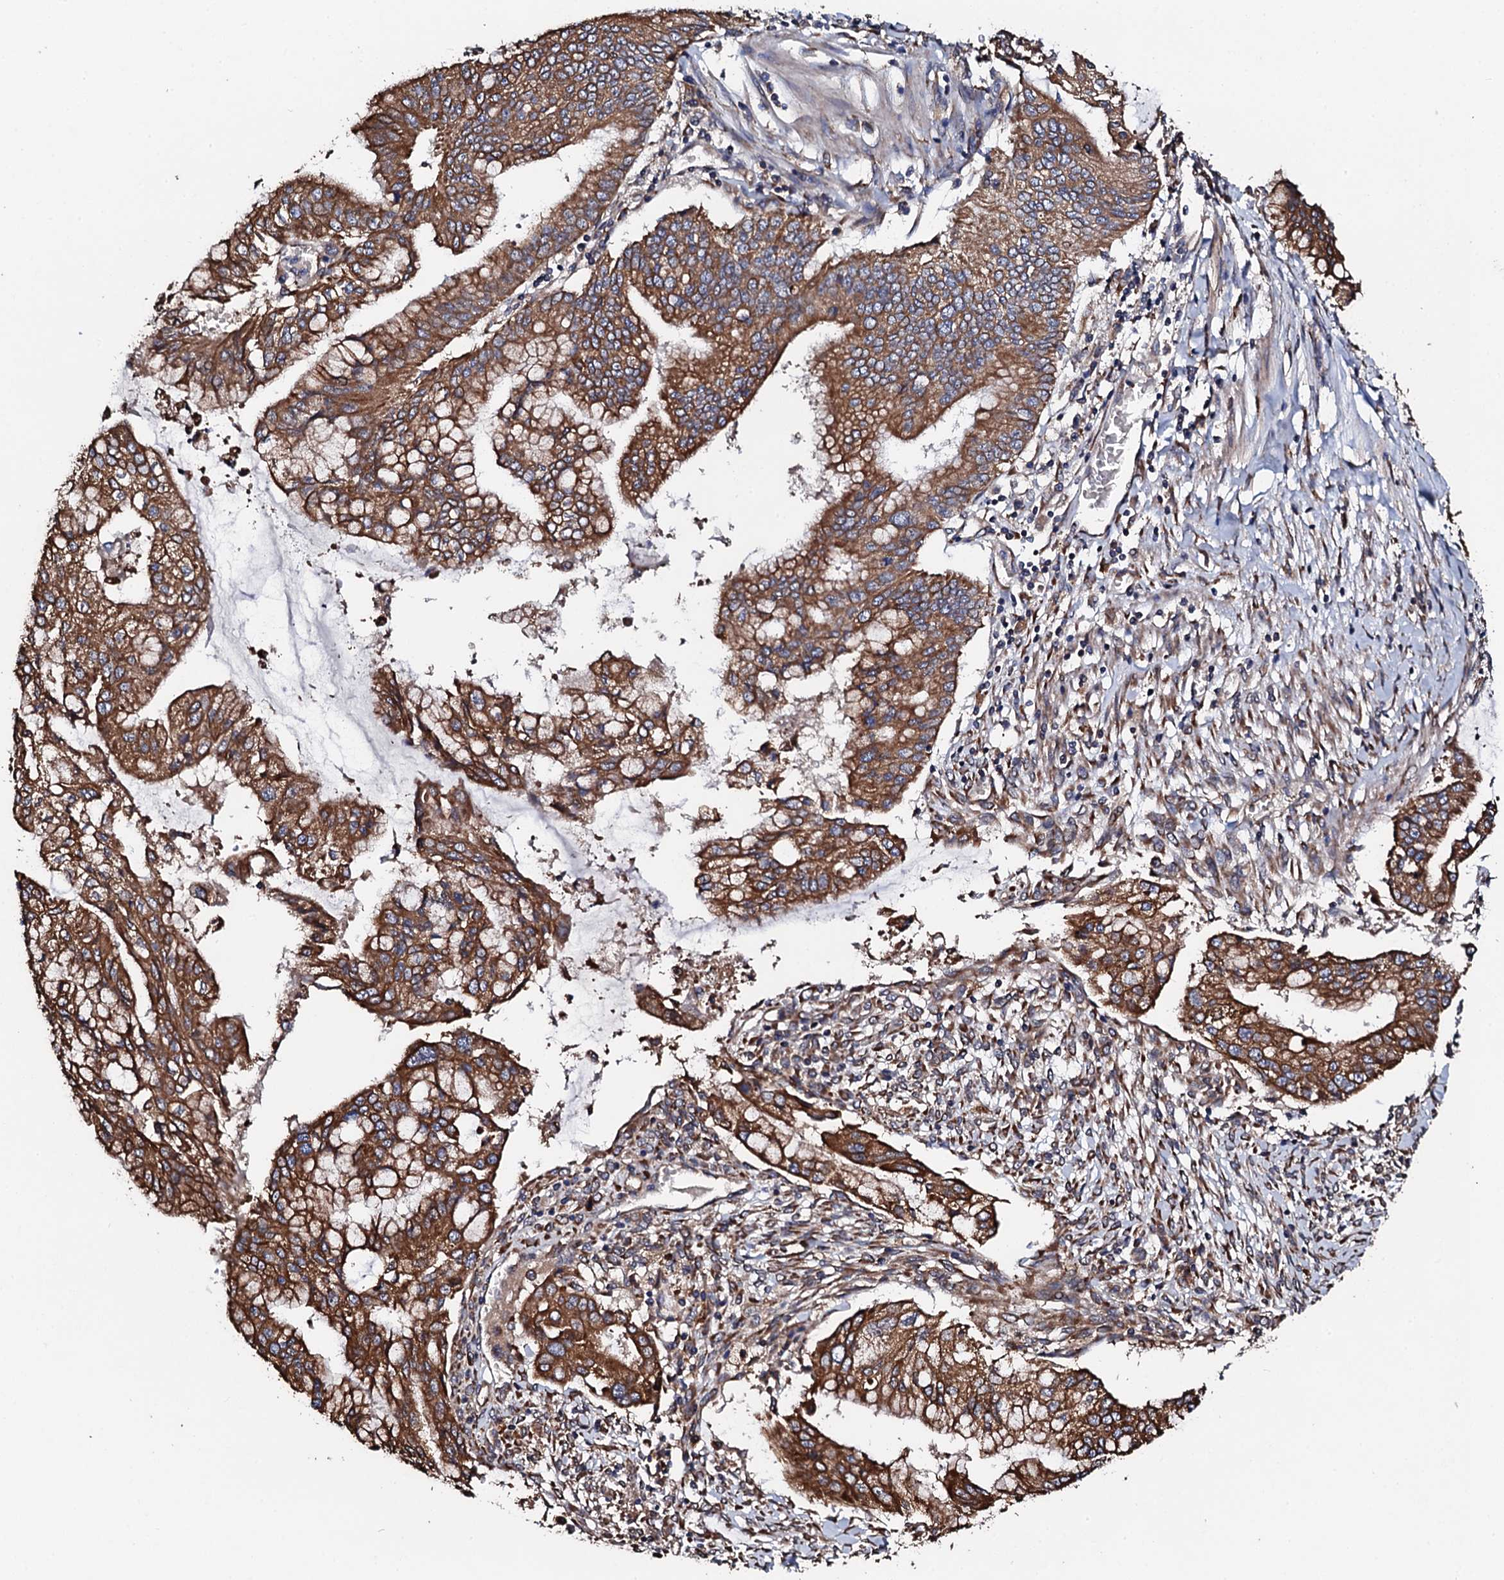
{"staining": {"intensity": "strong", "quantity": ">75%", "location": "cytoplasmic/membranous"}, "tissue": "pancreatic cancer", "cell_type": "Tumor cells", "image_type": "cancer", "snomed": [{"axis": "morphology", "description": "Adenocarcinoma, NOS"}, {"axis": "topography", "description": "Pancreas"}], "caption": "This photomicrograph demonstrates IHC staining of pancreatic adenocarcinoma, with high strong cytoplasmic/membranous positivity in about >75% of tumor cells.", "gene": "CKAP5", "patient": {"sex": "male", "age": 46}}